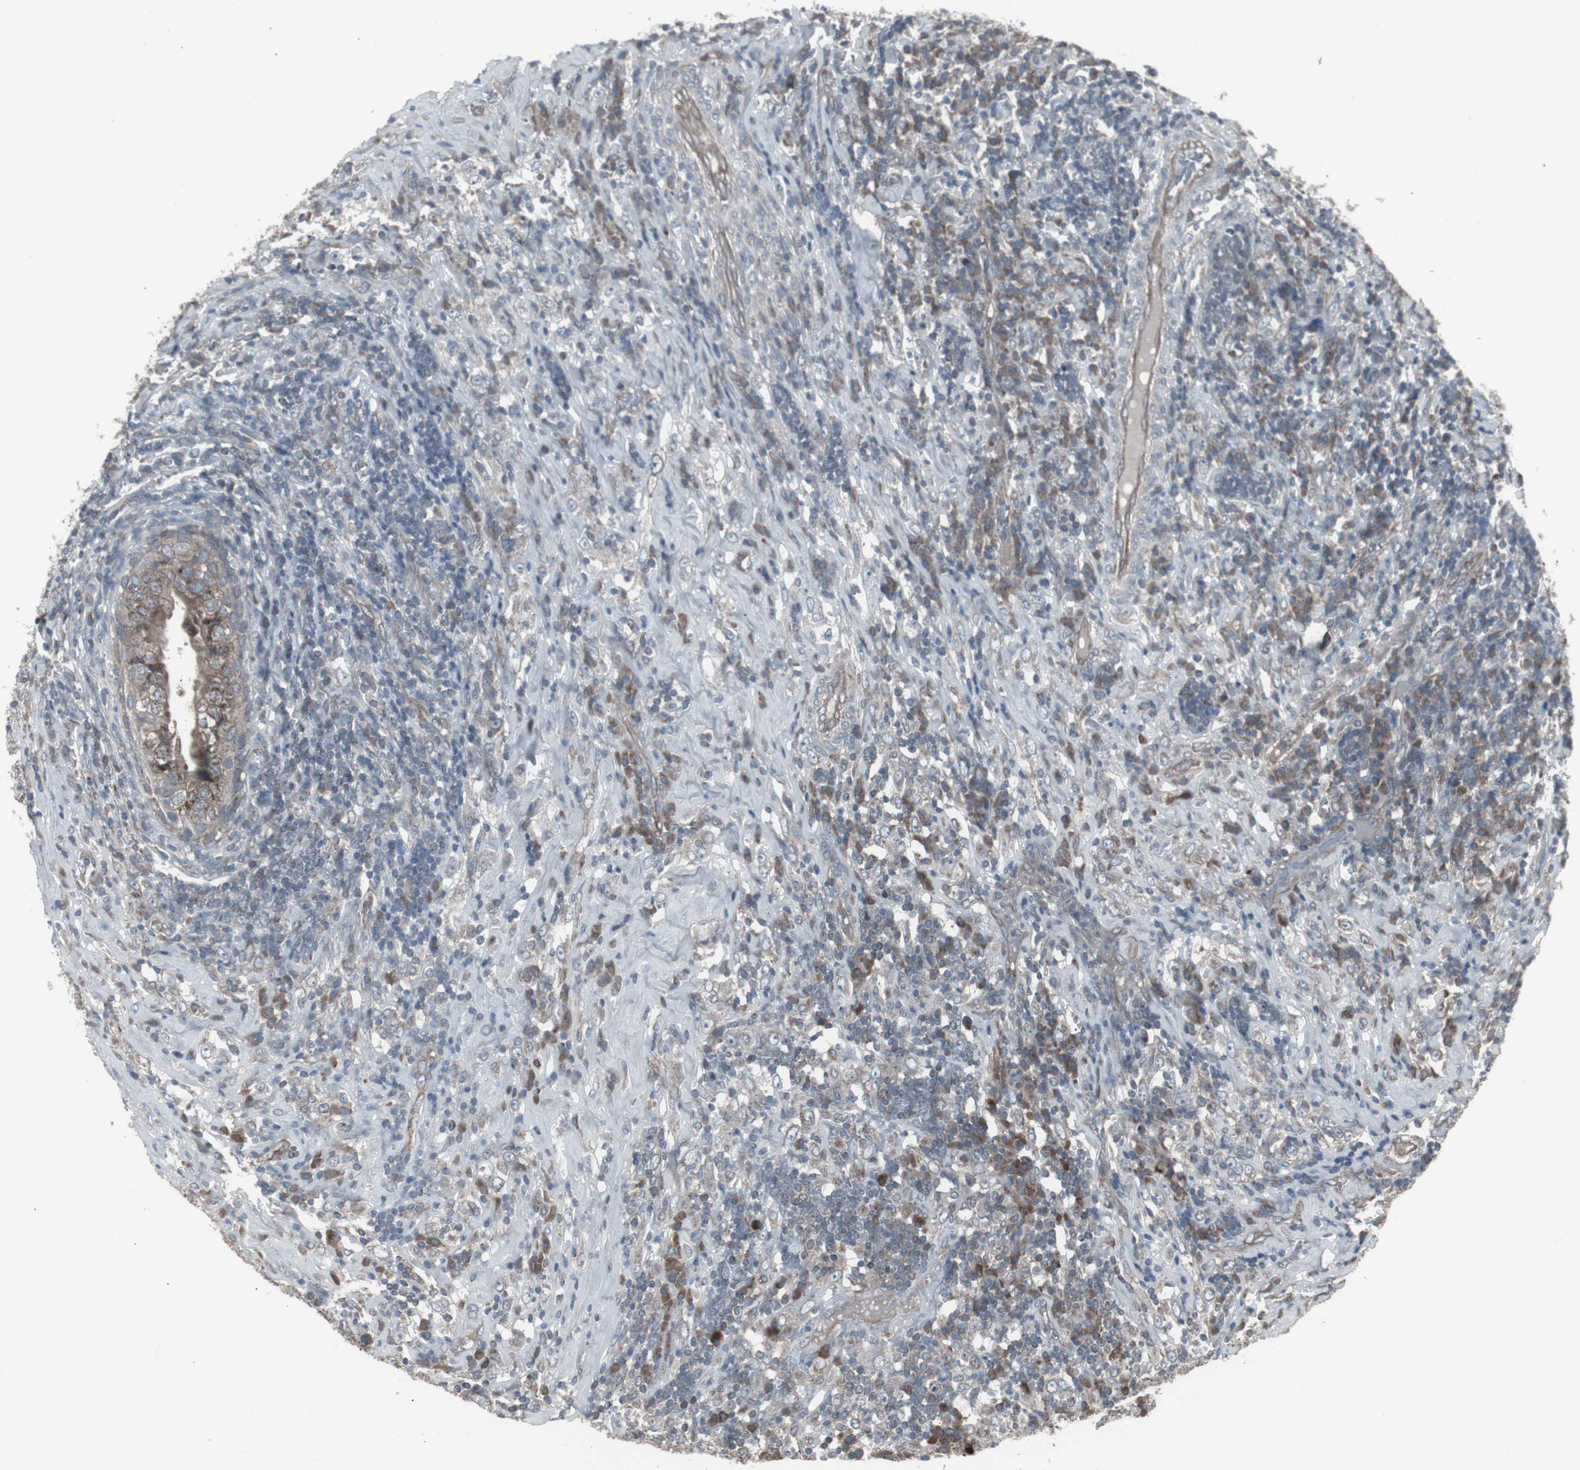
{"staining": {"intensity": "weak", "quantity": "<25%", "location": "cytoplasmic/membranous"}, "tissue": "testis cancer", "cell_type": "Tumor cells", "image_type": "cancer", "snomed": [{"axis": "morphology", "description": "Necrosis, NOS"}, {"axis": "morphology", "description": "Carcinoma, Embryonal, NOS"}, {"axis": "topography", "description": "Testis"}], "caption": "DAB (3,3'-diaminobenzidine) immunohistochemical staining of testis embryonal carcinoma reveals no significant expression in tumor cells.", "gene": "SSTR2", "patient": {"sex": "male", "age": 19}}